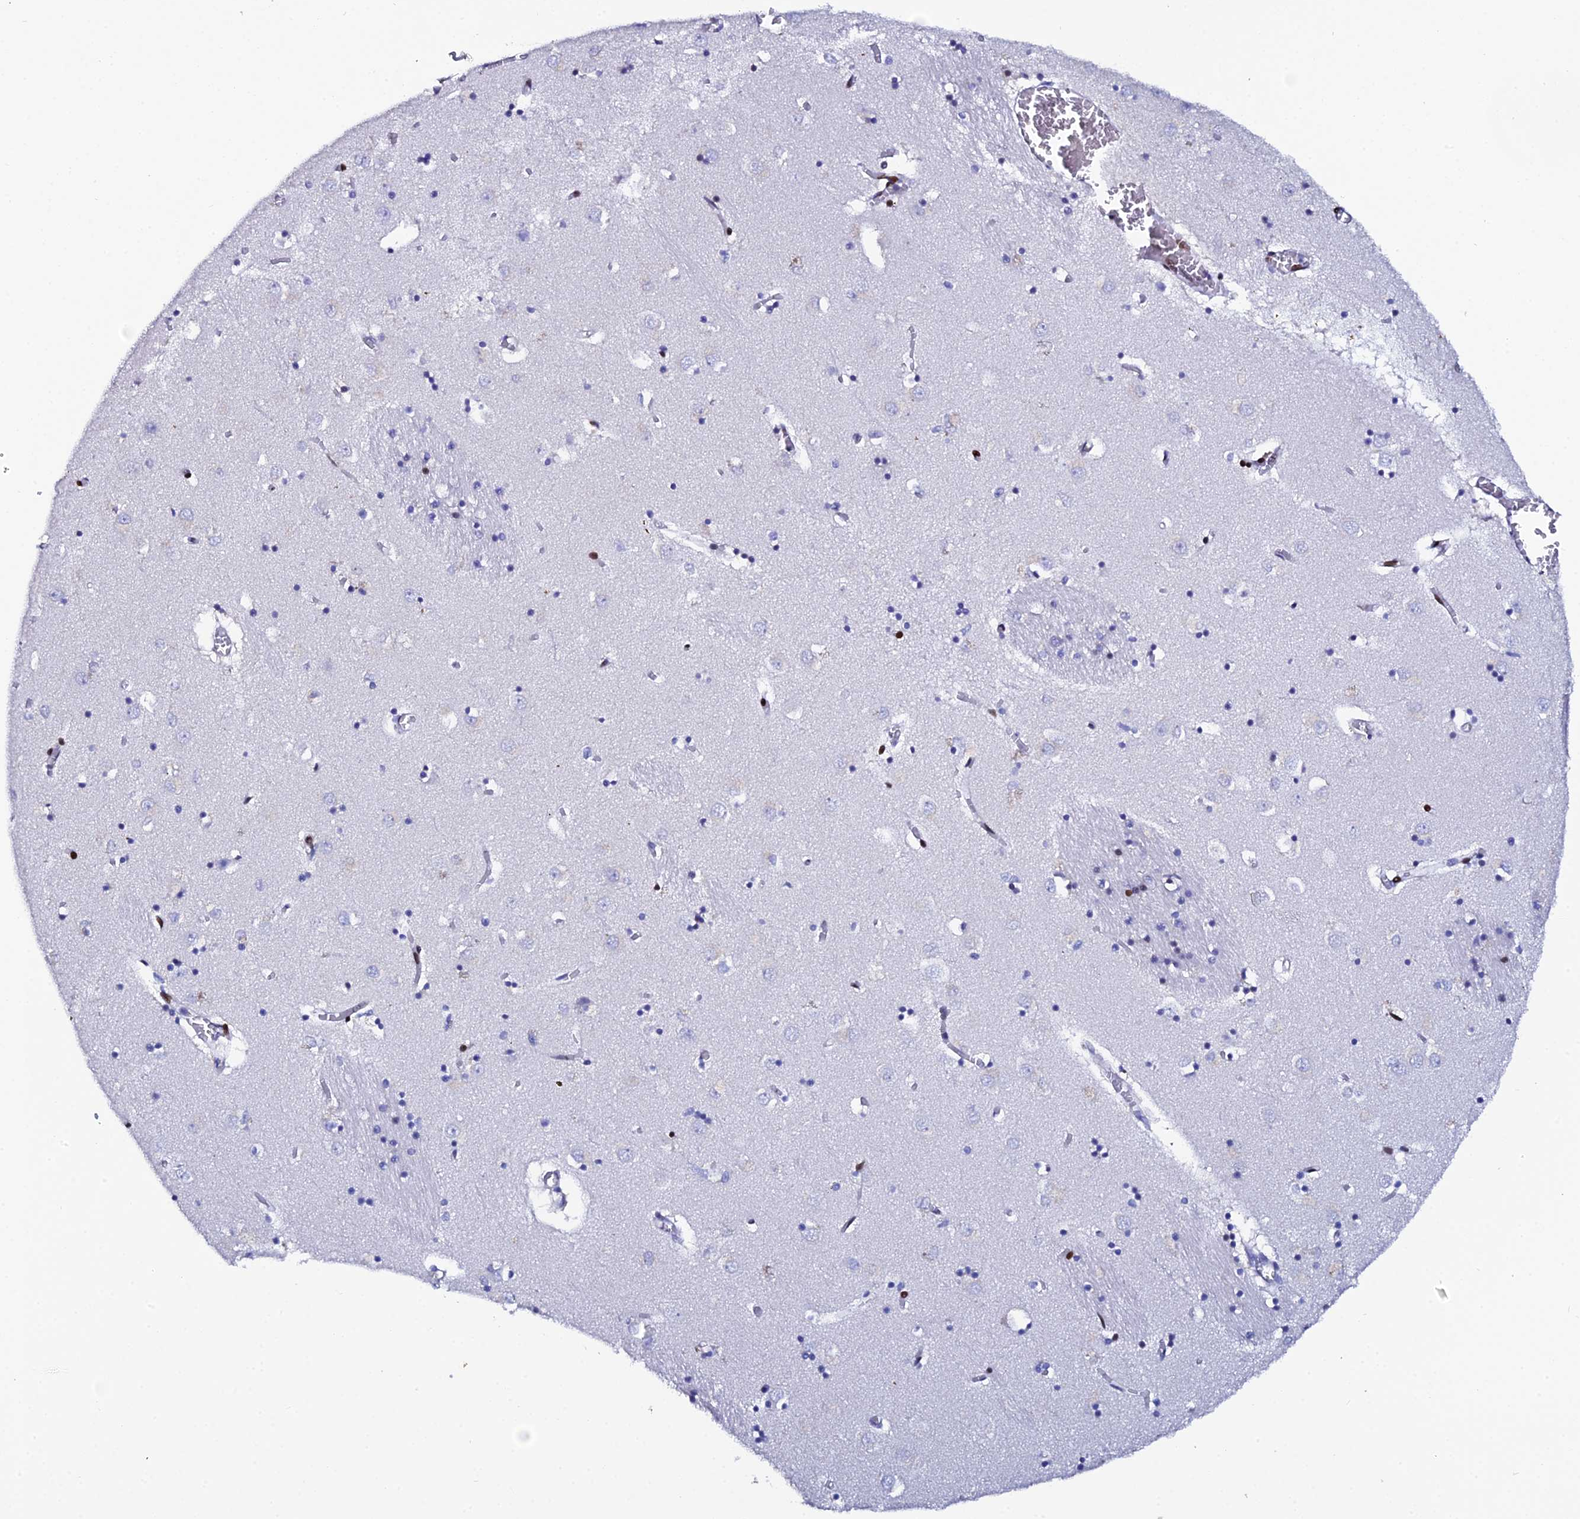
{"staining": {"intensity": "strong", "quantity": "<25%", "location": "nuclear"}, "tissue": "caudate", "cell_type": "Glial cells", "image_type": "normal", "snomed": [{"axis": "morphology", "description": "Normal tissue, NOS"}, {"axis": "topography", "description": "Lateral ventricle wall"}], "caption": "Caudate stained with DAB IHC exhibits medium levels of strong nuclear positivity in approximately <25% of glial cells.", "gene": "MYNN", "patient": {"sex": "male", "age": 70}}